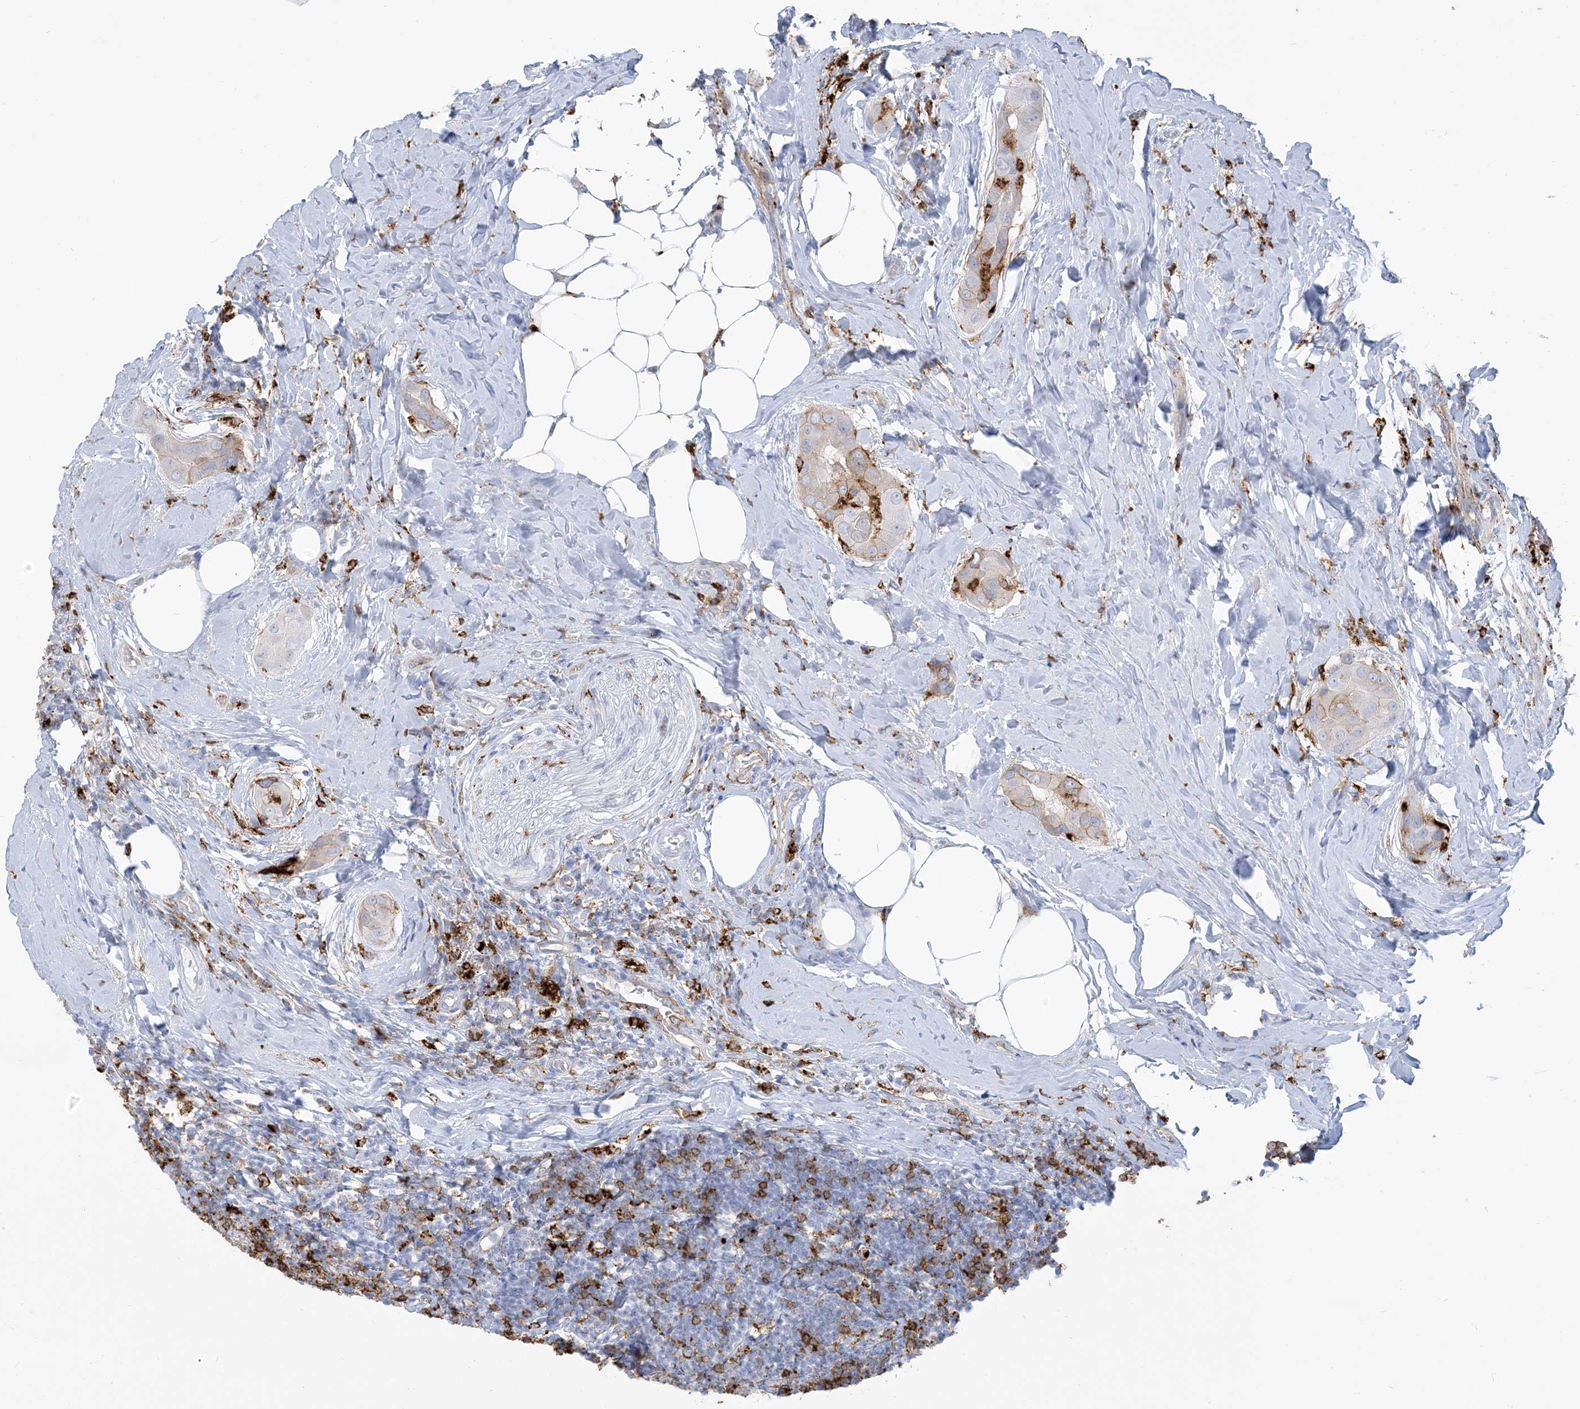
{"staining": {"intensity": "moderate", "quantity": "<25%", "location": "cytoplasmic/membranous"}, "tissue": "thyroid cancer", "cell_type": "Tumor cells", "image_type": "cancer", "snomed": [{"axis": "morphology", "description": "Papillary adenocarcinoma, NOS"}, {"axis": "topography", "description": "Thyroid gland"}], "caption": "Protein staining displays moderate cytoplasmic/membranous staining in approximately <25% of tumor cells in thyroid papillary adenocarcinoma.", "gene": "HLA-DRB1", "patient": {"sex": "male", "age": 33}}